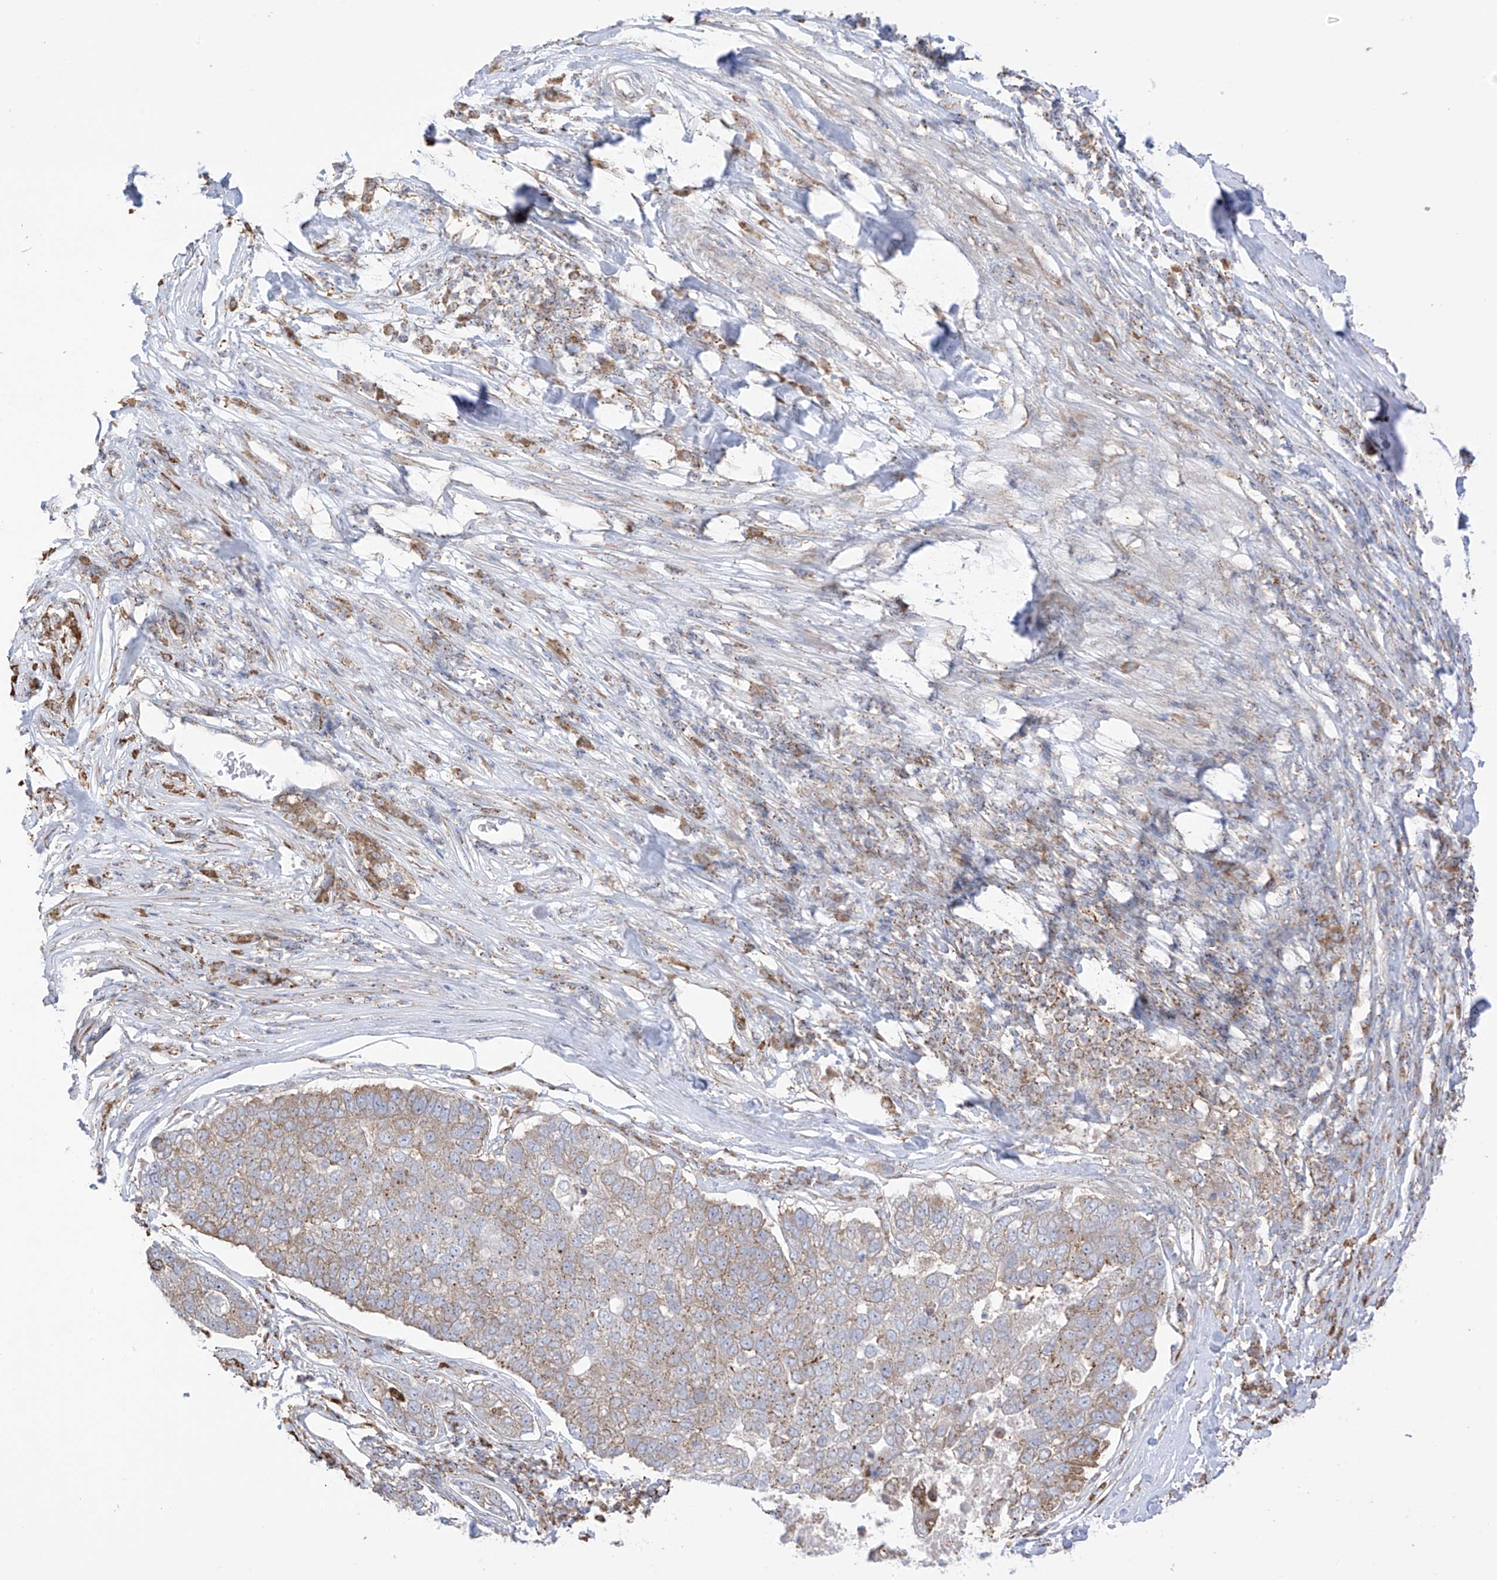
{"staining": {"intensity": "moderate", "quantity": ">75%", "location": "cytoplasmic/membranous"}, "tissue": "pancreatic cancer", "cell_type": "Tumor cells", "image_type": "cancer", "snomed": [{"axis": "morphology", "description": "Adenocarcinoma, NOS"}, {"axis": "topography", "description": "Pancreas"}], "caption": "This is a micrograph of IHC staining of adenocarcinoma (pancreatic), which shows moderate positivity in the cytoplasmic/membranous of tumor cells.", "gene": "XKR3", "patient": {"sex": "female", "age": 61}}